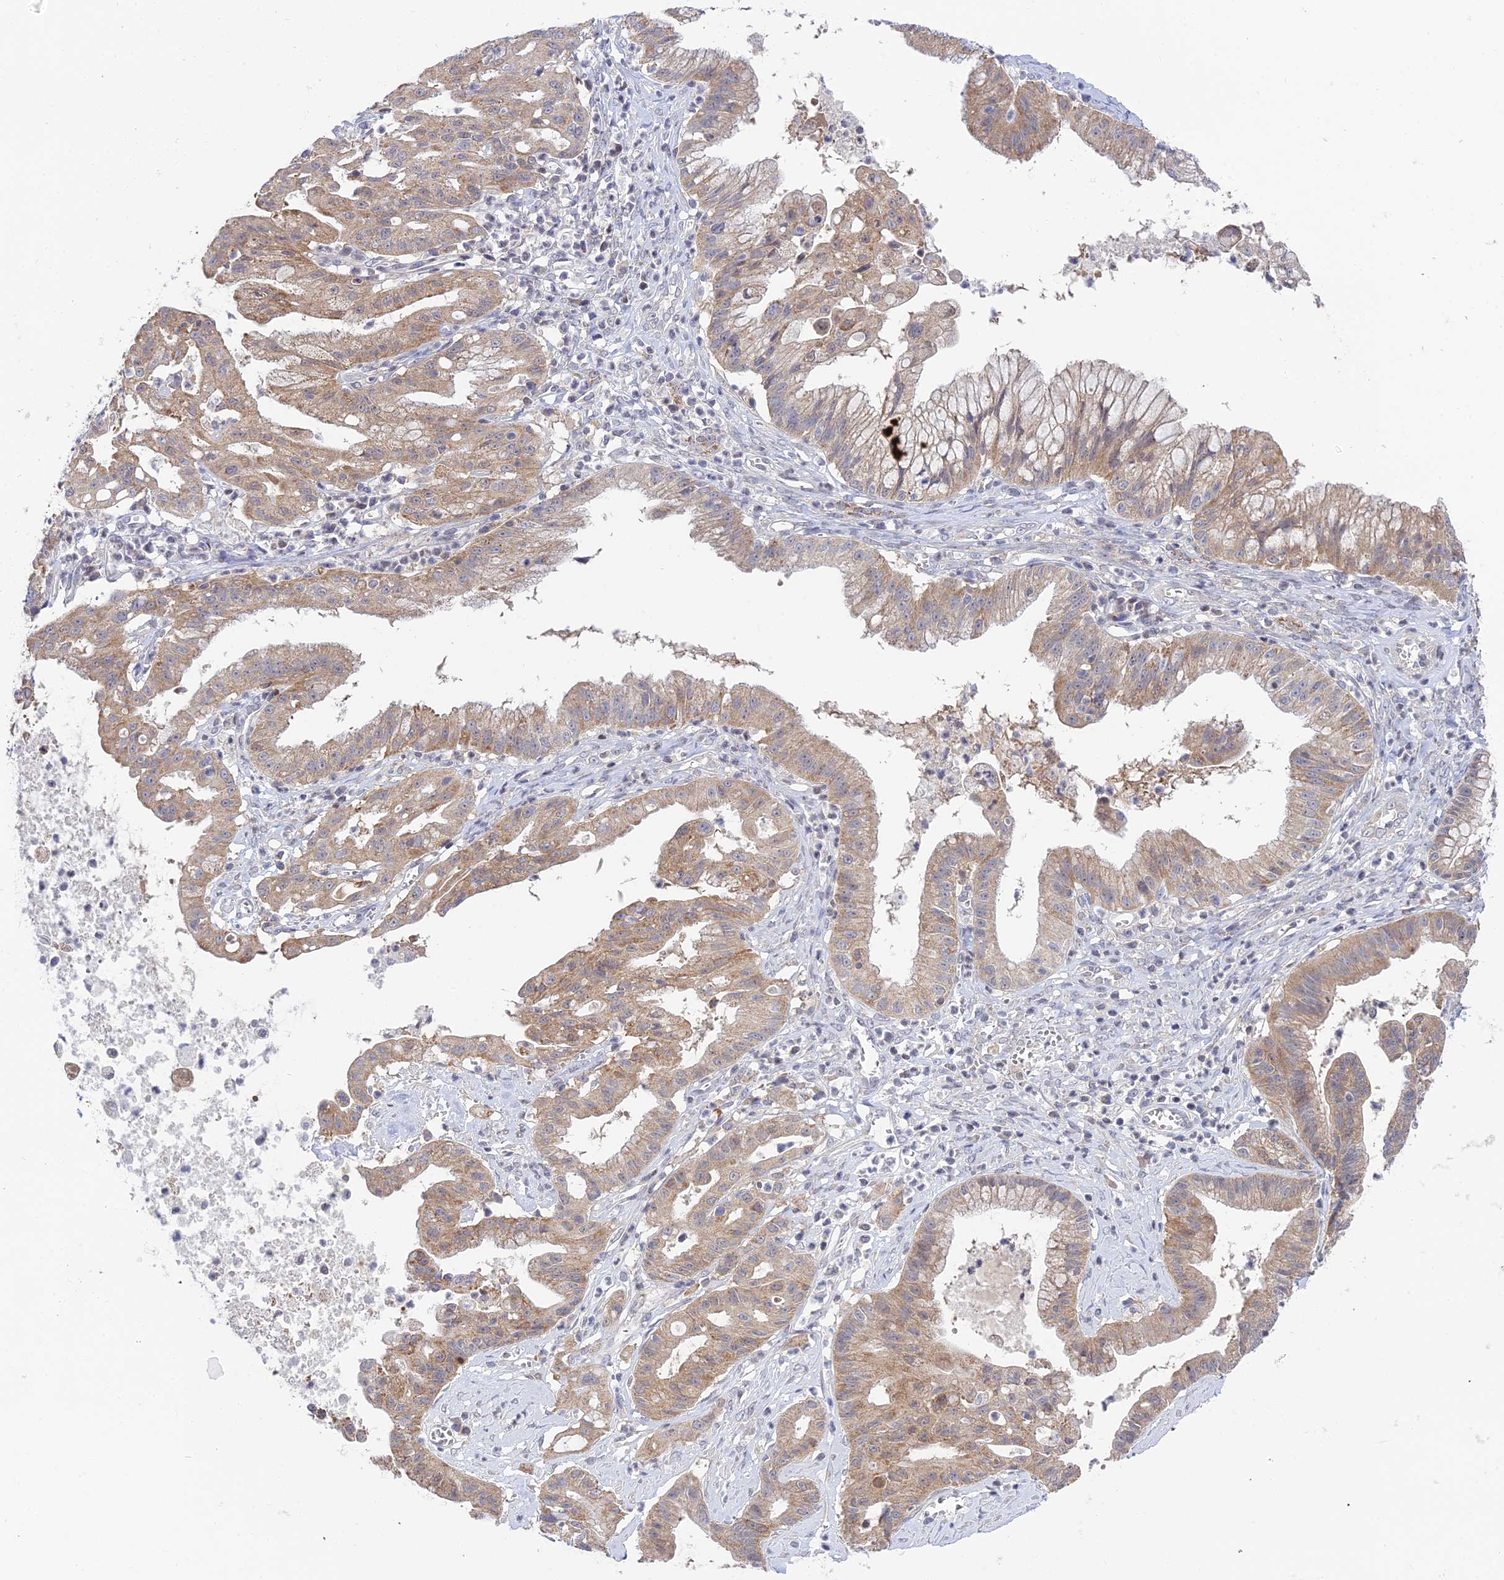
{"staining": {"intensity": "moderate", "quantity": ">75%", "location": "cytoplasmic/membranous"}, "tissue": "ovarian cancer", "cell_type": "Tumor cells", "image_type": "cancer", "snomed": [{"axis": "morphology", "description": "Cystadenocarcinoma, mucinous, NOS"}, {"axis": "topography", "description": "Ovary"}], "caption": "An immunohistochemistry (IHC) image of neoplastic tissue is shown. Protein staining in brown shows moderate cytoplasmic/membranous positivity in ovarian cancer within tumor cells.", "gene": "ELOA2", "patient": {"sex": "female", "age": 70}}